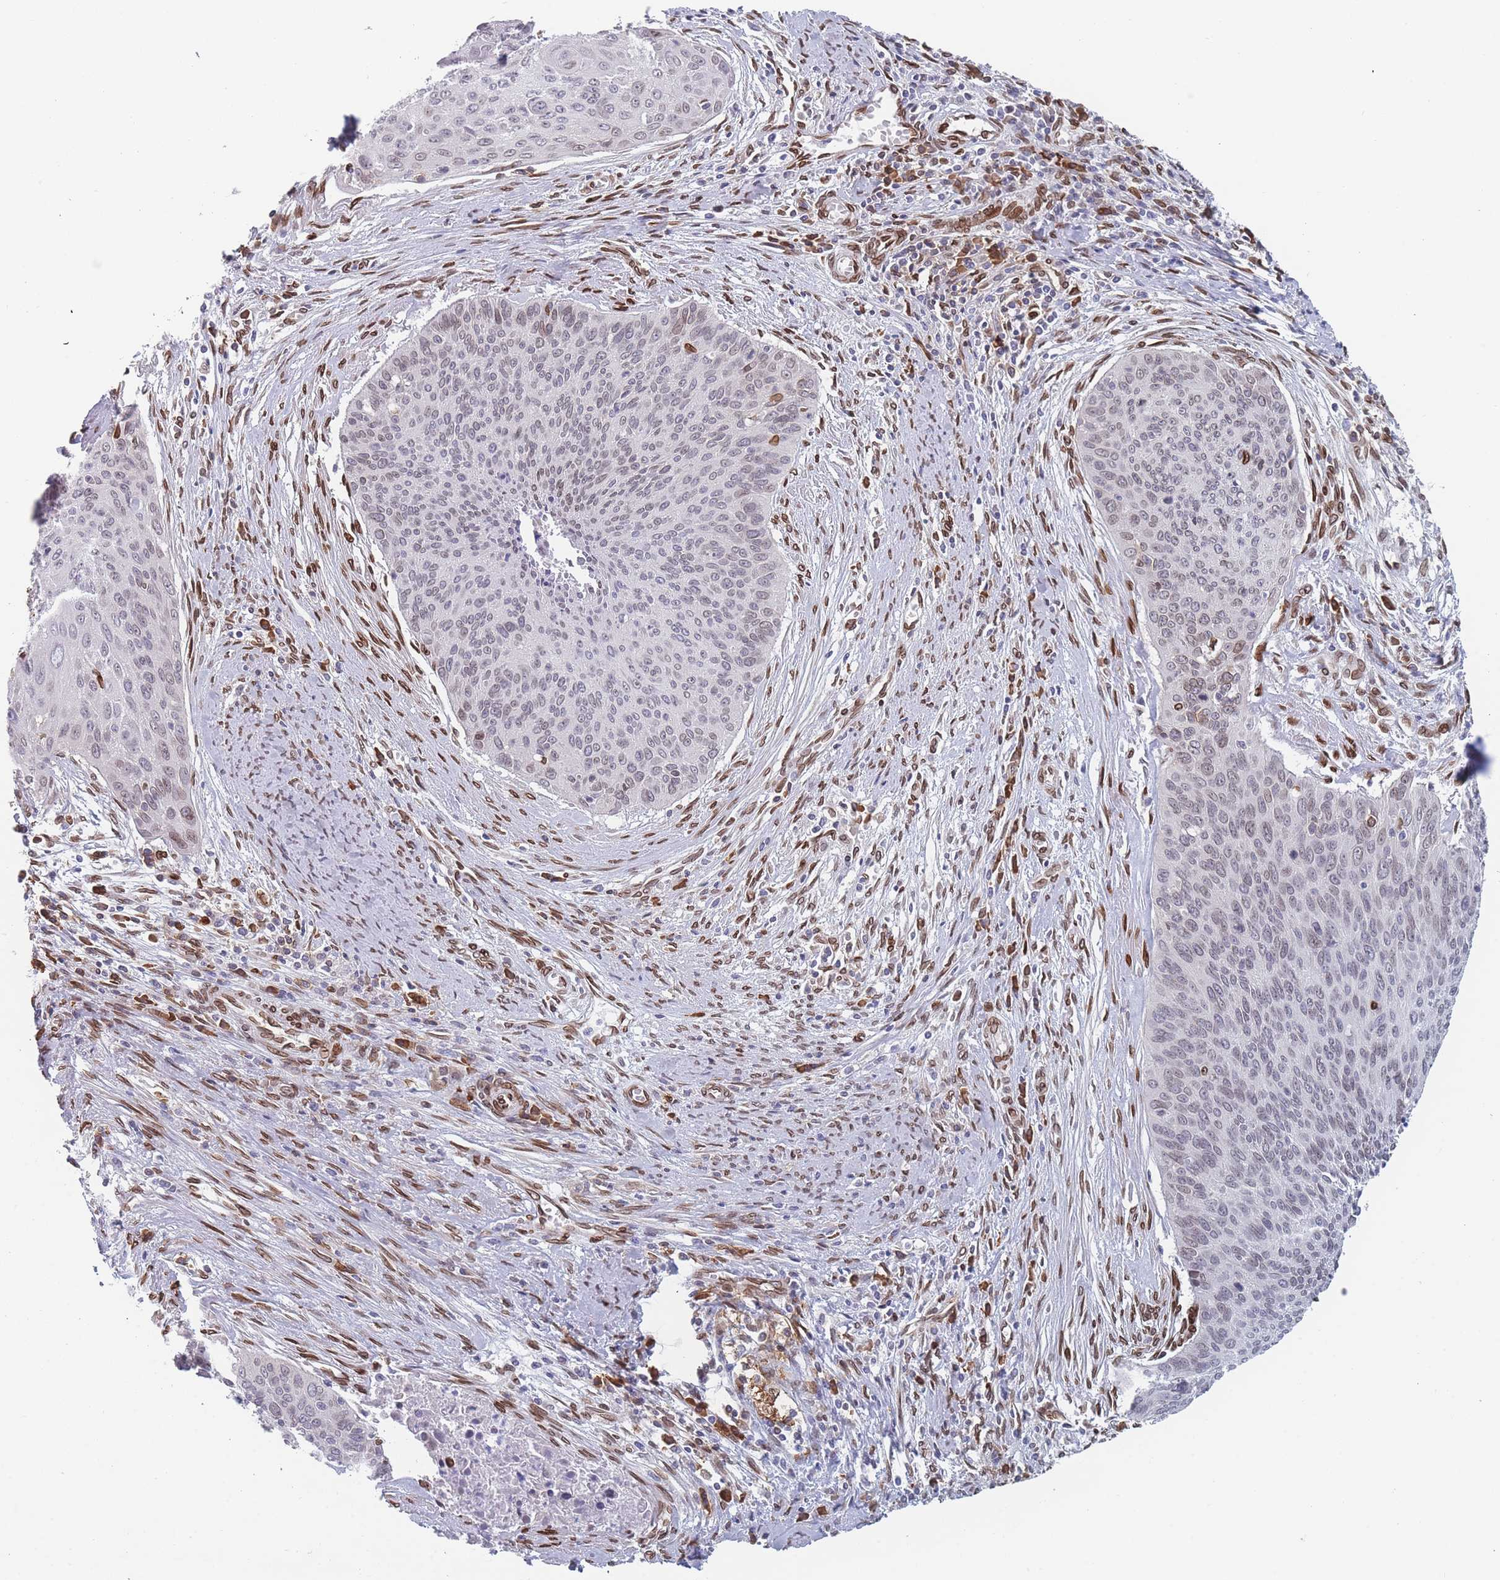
{"staining": {"intensity": "negative", "quantity": "none", "location": "none"}, "tissue": "cervical cancer", "cell_type": "Tumor cells", "image_type": "cancer", "snomed": [{"axis": "morphology", "description": "Squamous cell carcinoma, NOS"}, {"axis": "topography", "description": "Cervix"}], "caption": "Protein analysis of cervical cancer reveals no significant staining in tumor cells.", "gene": "ZBTB1", "patient": {"sex": "female", "age": 55}}